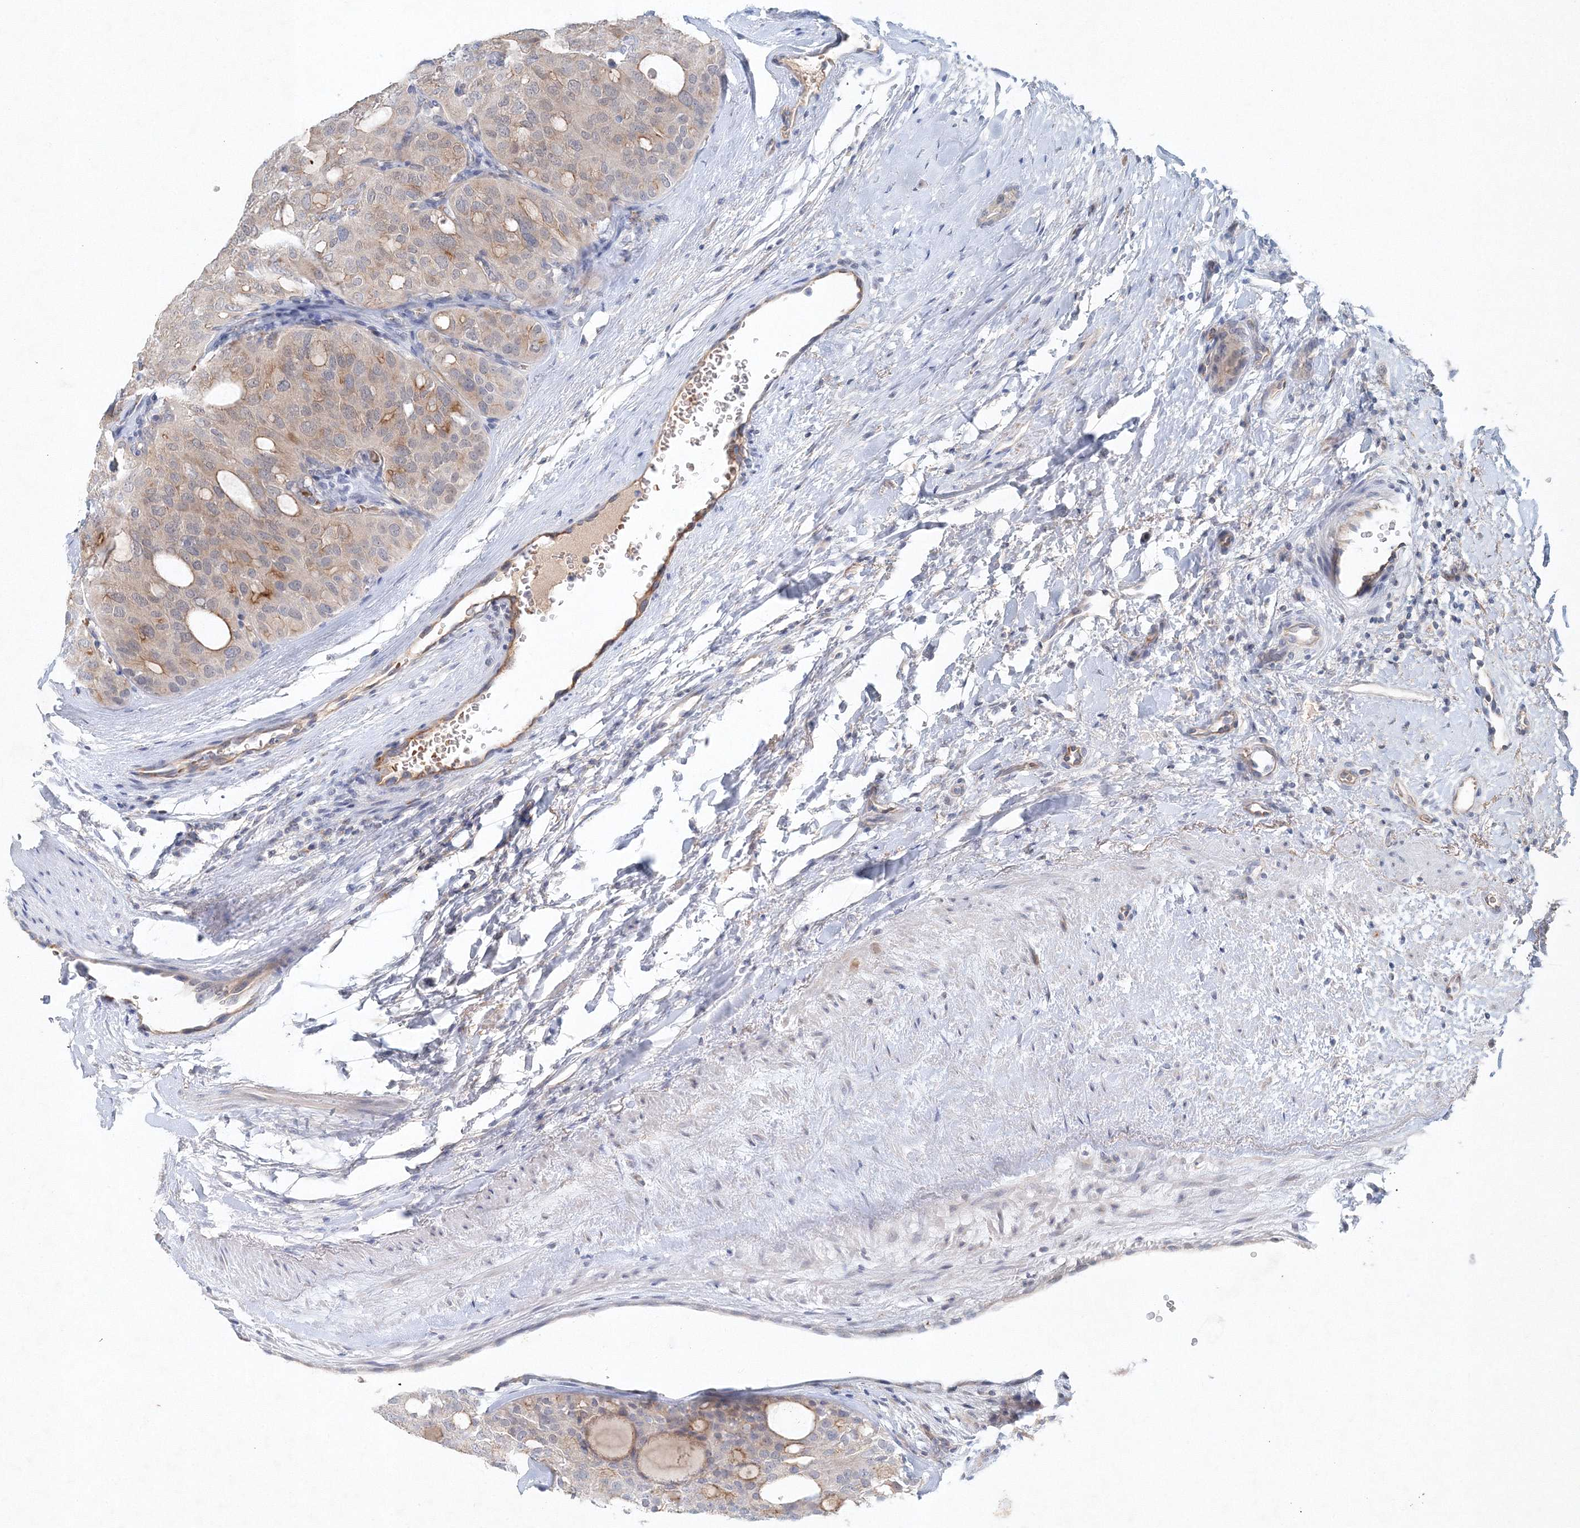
{"staining": {"intensity": "negative", "quantity": "none", "location": "none"}, "tissue": "thyroid cancer", "cell_type": "Tumor cells", "image_type": "cancer", "snomed": [{"axis": "morphology", "description": "Follicular adenoma carcinoma, NOS"}, {"axis": "topography", "description": "Thyroid gland"}], "caption": "A photomicrograph of human thyroid cancer is negative for staining in tumor cells.", "gene": "SH3BP5", "patient": {"sex": "male", "age": 75}}